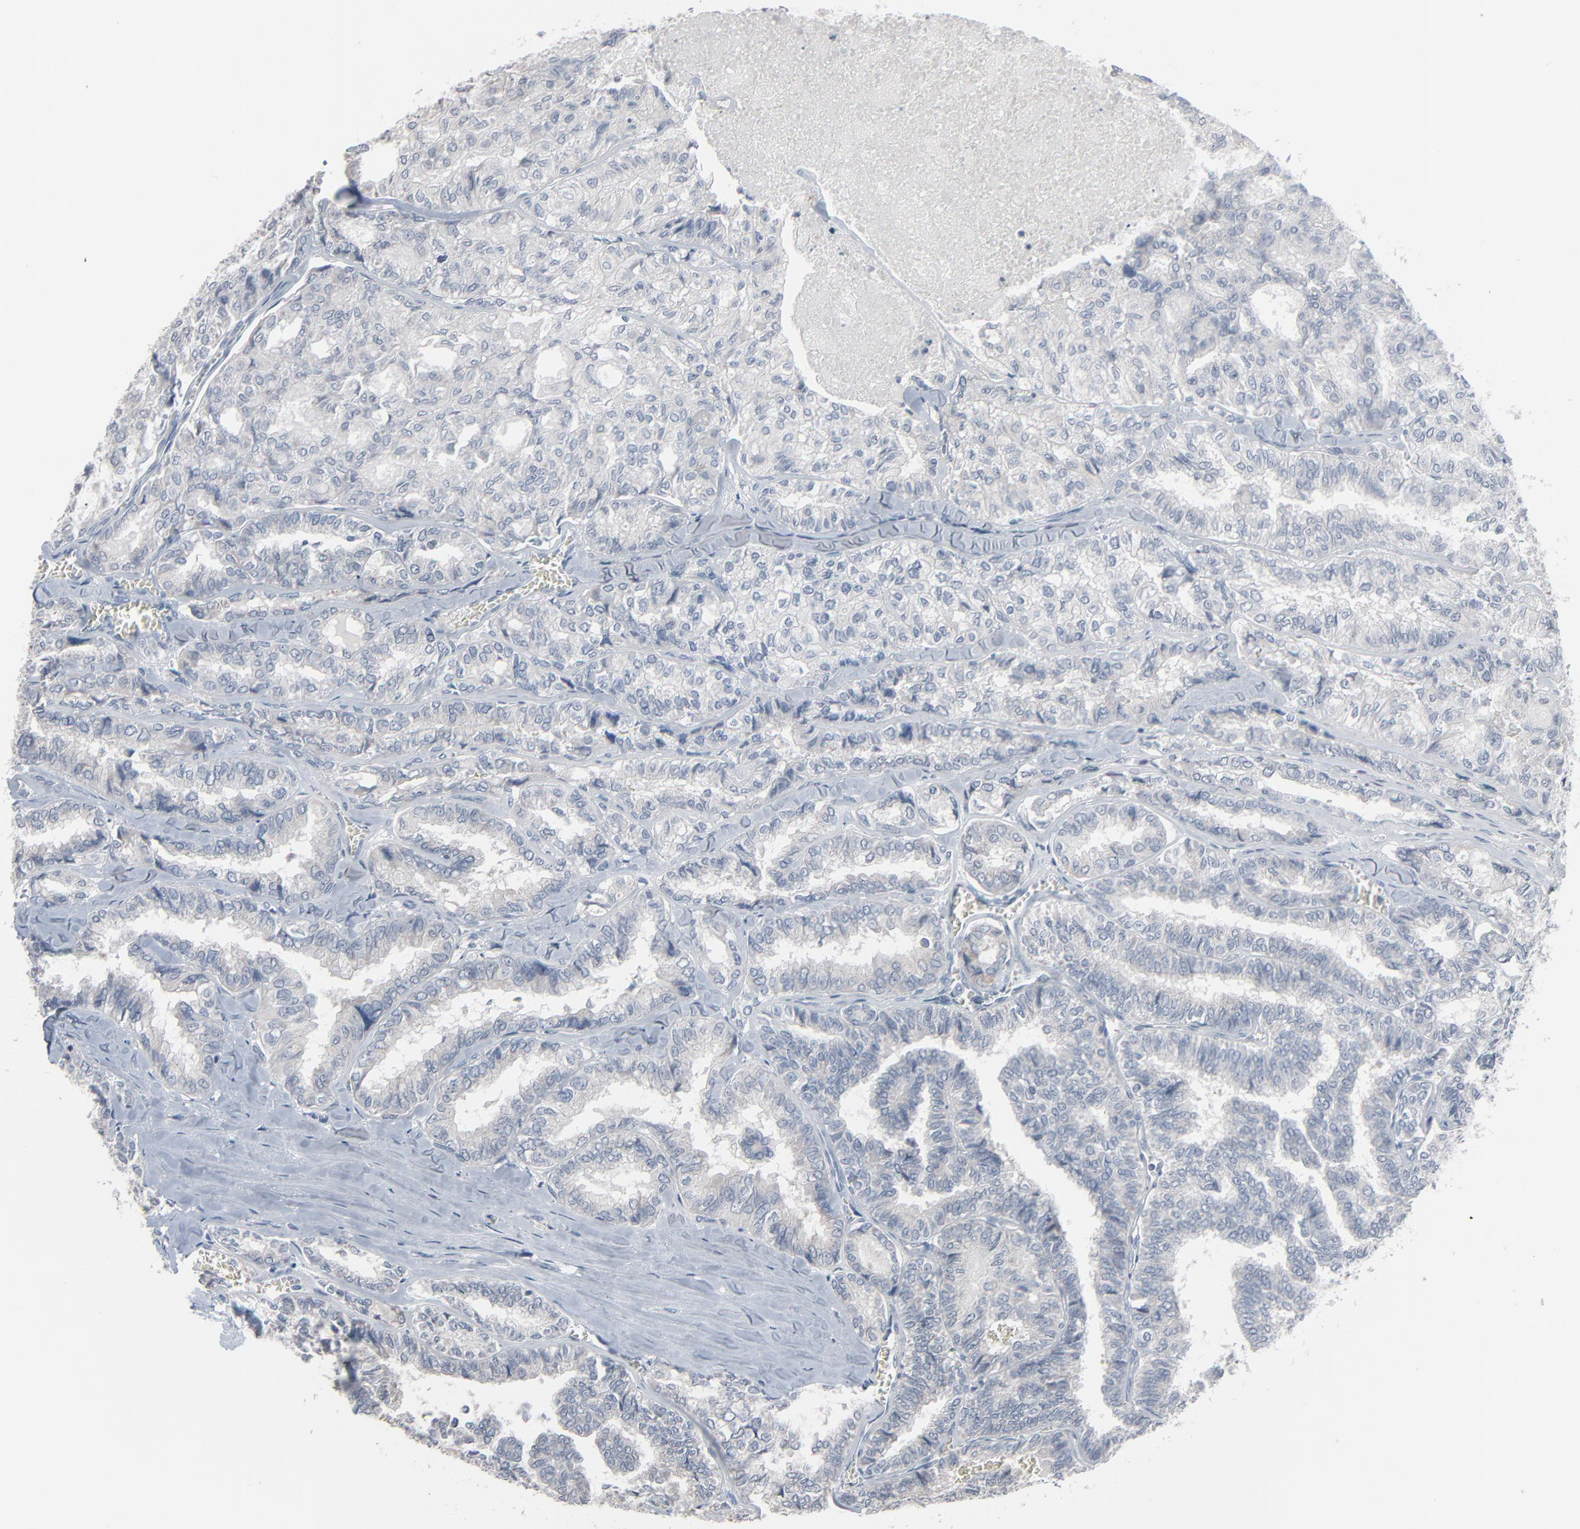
{"staining": {"intensity": "negative", "quantity": "none", "location": "none"}, "tissue": "thyroid cancer", "cell_type": "Tumor cells", "image_type": "cancer", "snomed": [{"axis": "morphology", "description": "Papillary adenocarcinoma, NOS"}, {"axis": "topography", "description": "Thyroid gland"}], "caption": "Immunohistochemistry micrograph of neoplastic tissue: papillary adenocarcinoma (thyroid) stained with DAB shows no significant protein expression in tumor cells.", "gene": "SAGE1", "patient": {"sex": "female", "age": 35}}